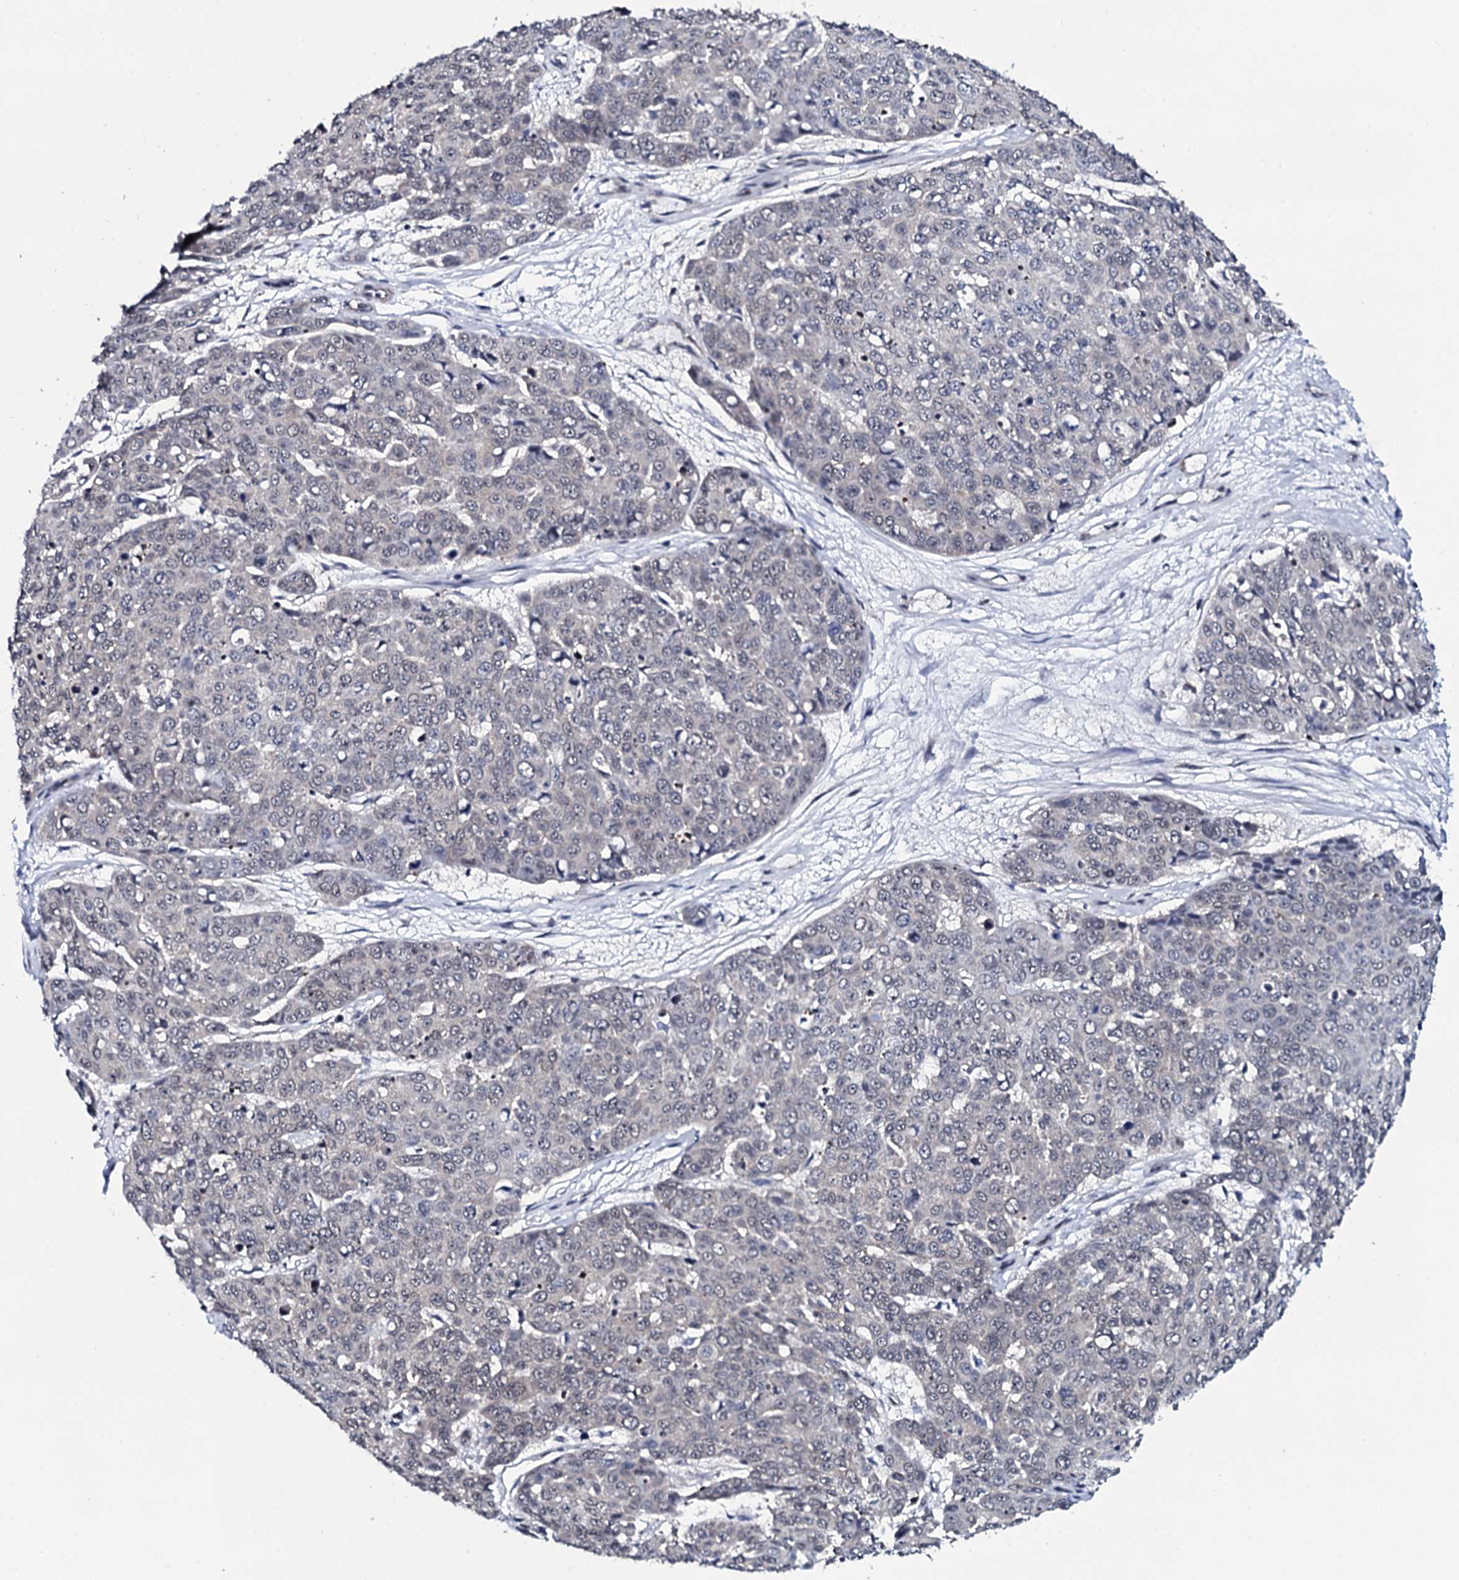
{"staining": {"intensity": "negative", "quantity": "none", "location": "none"}, "tissue": "skin cancer", "cell_type": "Tumor cells", "image_type": "cancer", "snomed": [{"axis": "morphology", "description": "Squamous cell carcinoma, NOS"}, {"axis": "topography", "description": "Skin"}], "caption": "Tumor cells show no significant protein positivity in skin cancer (squamous cell carcinoma). Brightfield microscopy of immunohistochemistry (IHC) stained with DAB (3,3'-diaminobenzidine) (brown) and hematoxylin (blue), captured at high magnification.", "gene": "CWC15", "patient": {"sex": "male", "age": 71}}